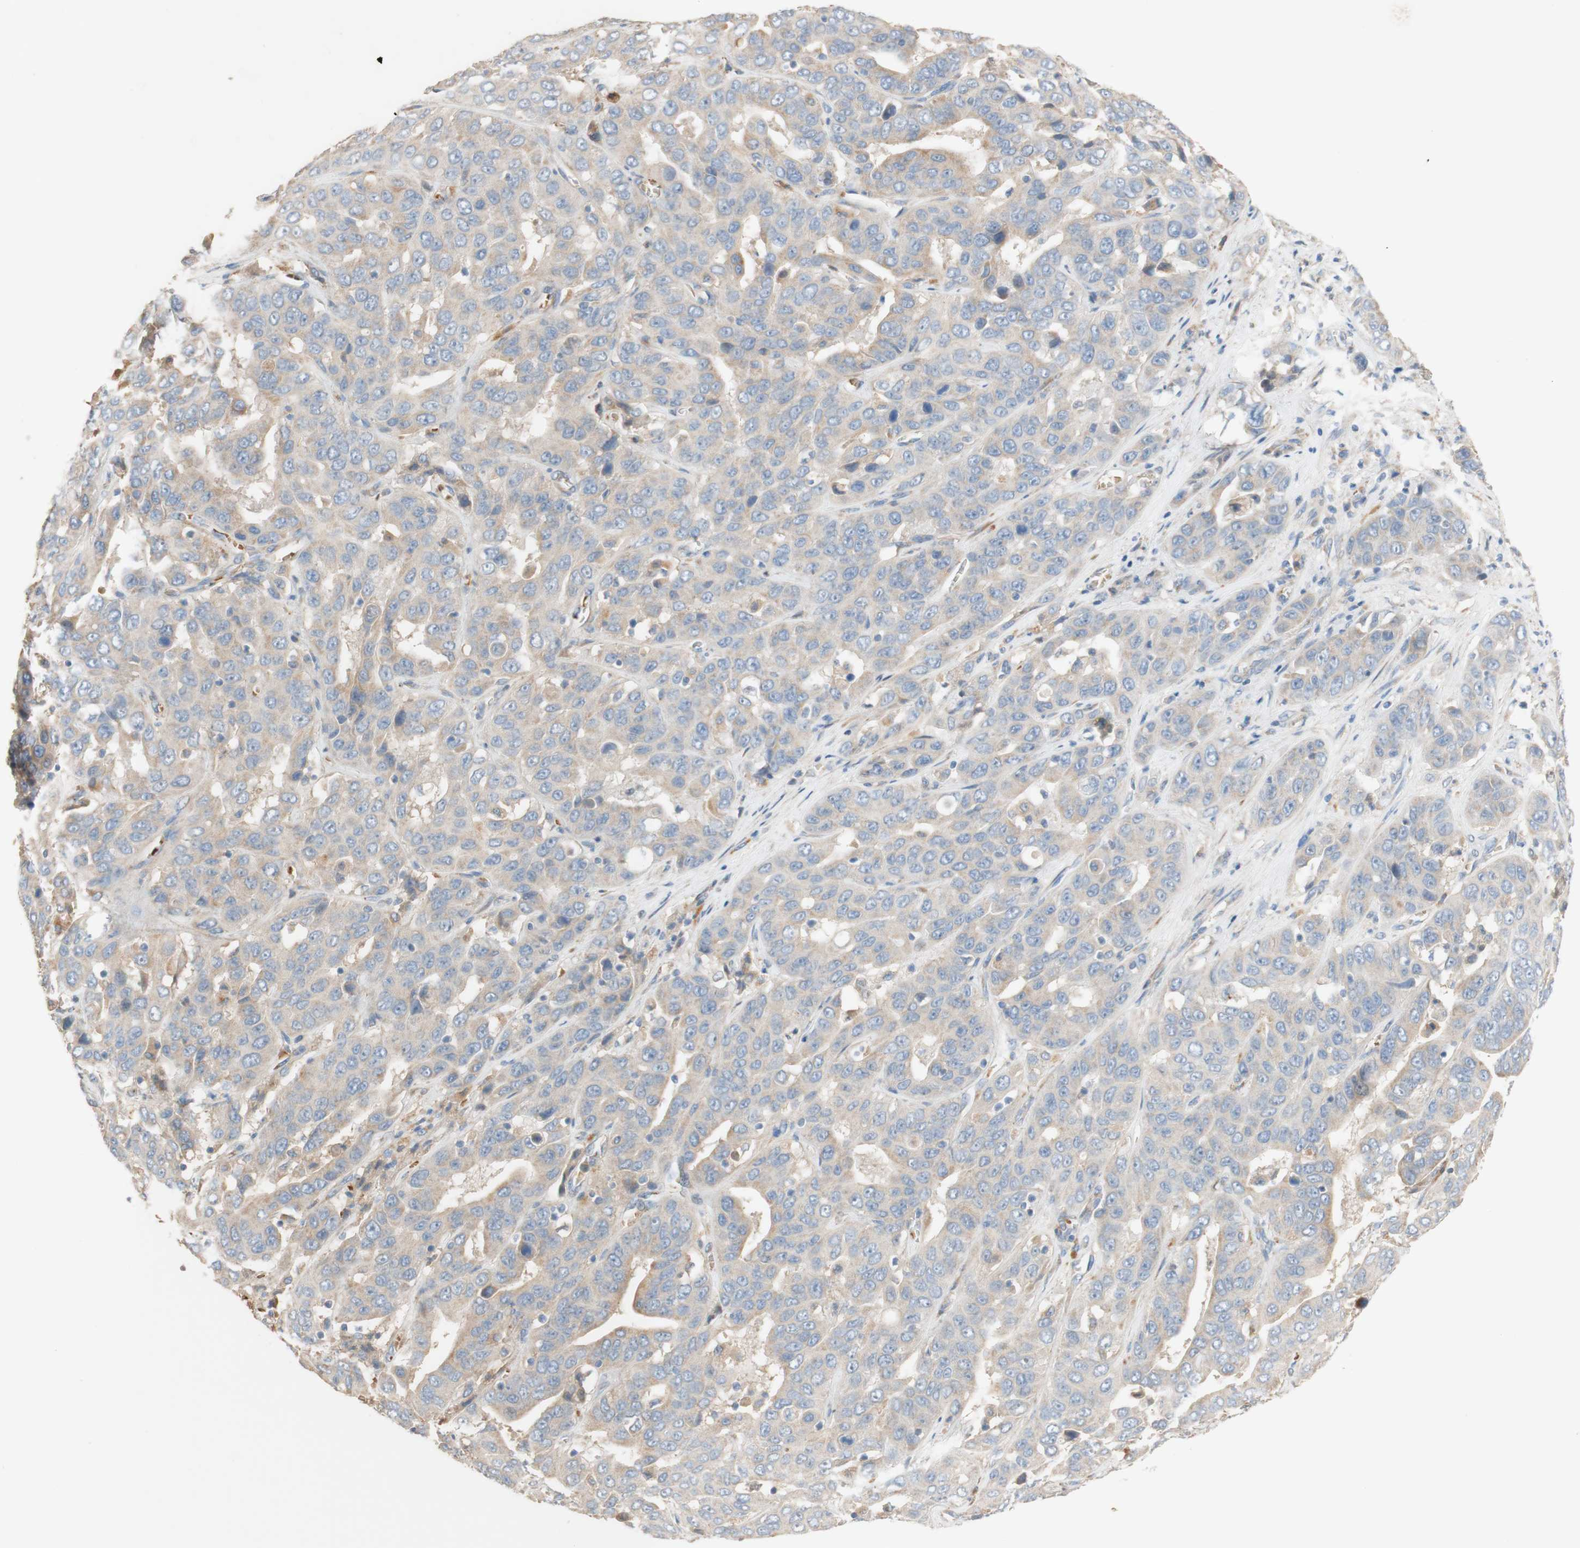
{"staining": {"intensity": "weak", "quantity": "25%-75%", "location": "cytoplasmic/membranous"}, "tissue": "liver cancer", "cell_type": "Tumor cells", "image_type": "cancer", "snomed": [{"axis": "morphology", "description": "Cholangiocarcinoma"}, {"axis": "topography", "description": "Liver"}], "caption": "Immunohistochemistry micrograph of neoplastic tissue: human liver cancer (cholangiocarcinoma) stained using immunohistochemistry (IHC) displays low levels of weak protein expression localized specifically in the cytoplasmic/membranous of tumor cells, appearing as a cytoplasmic/membranous brown color.", "gene": "DKK3", "patient": {"sex": "female", "age": 52}}